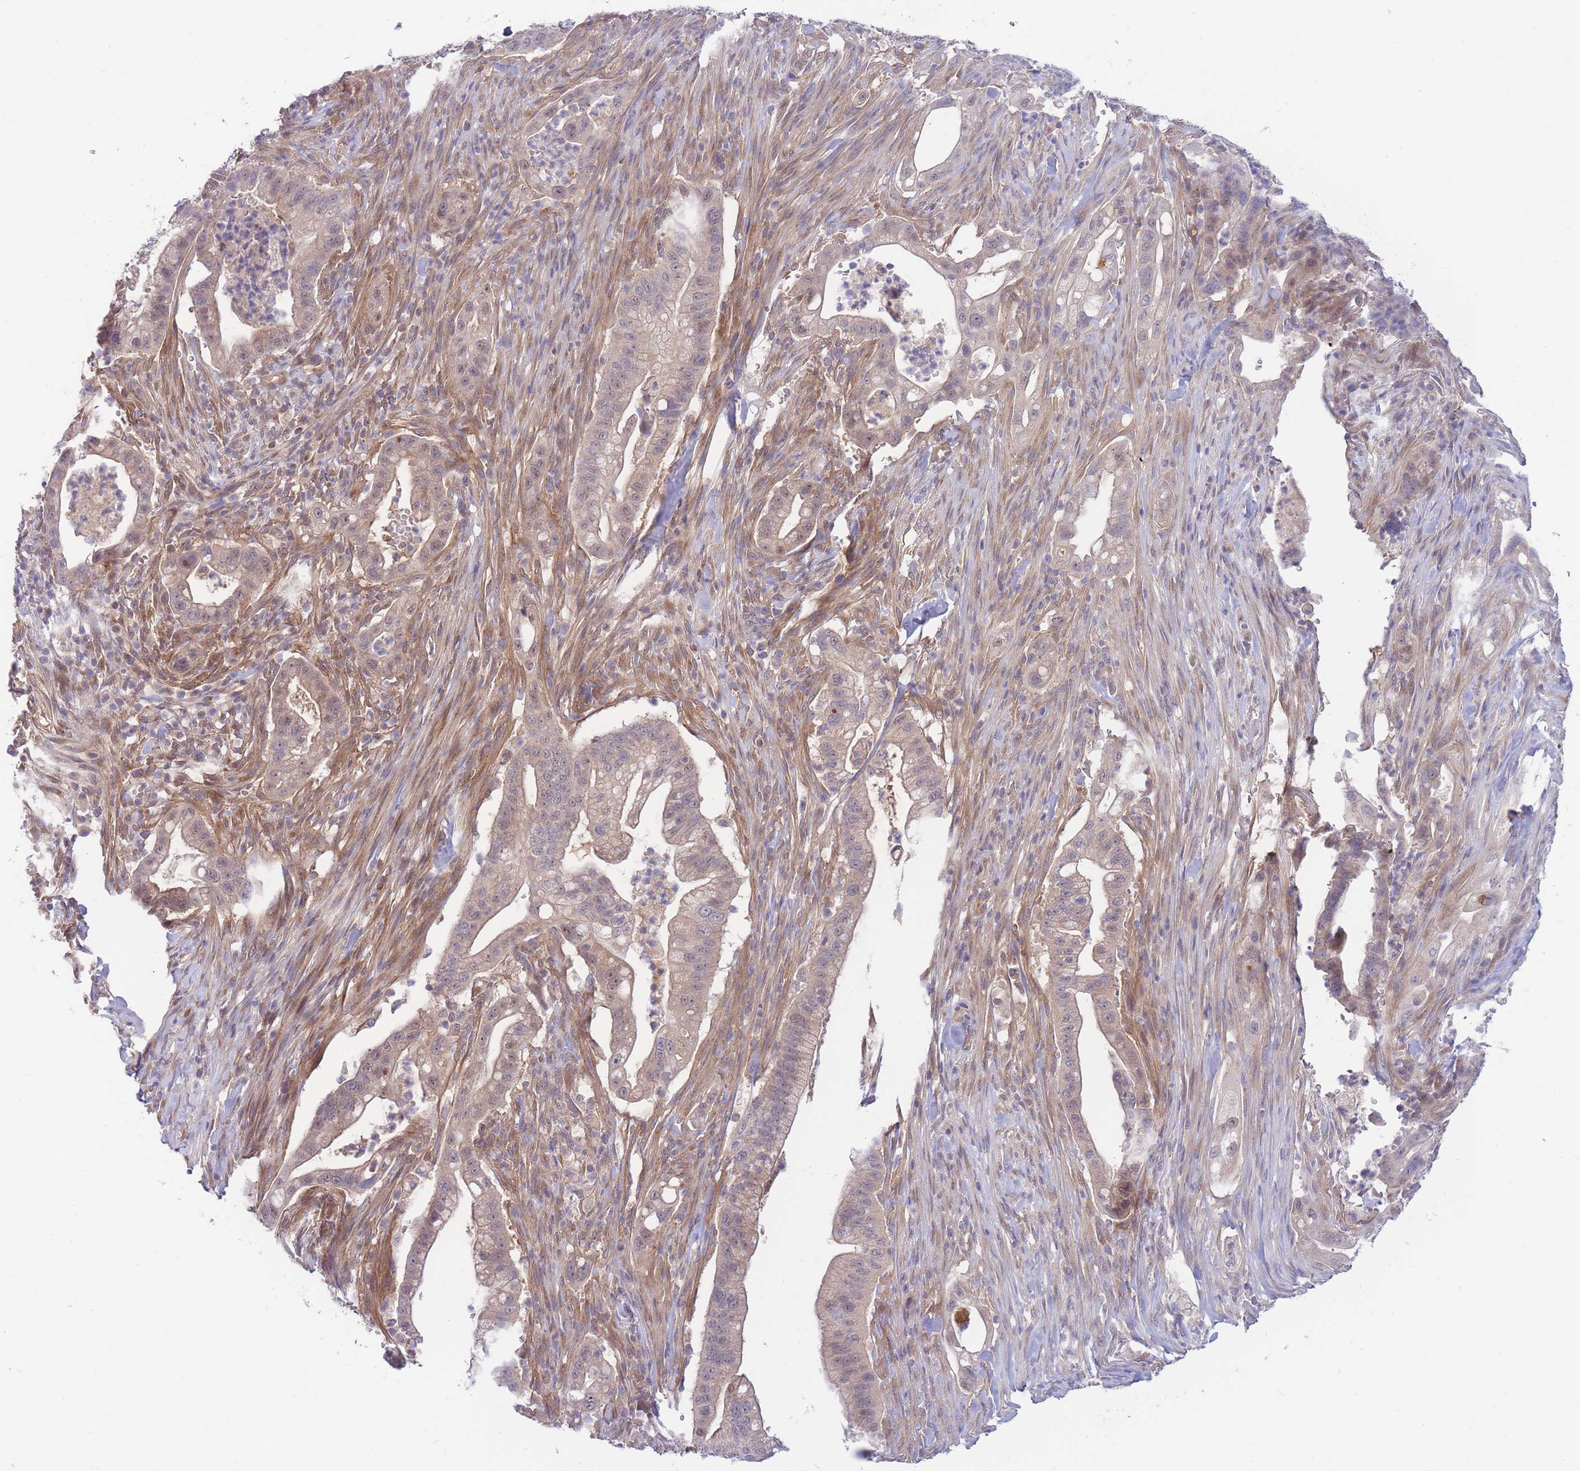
{"staining": {"intensity": "weak", "quantity": "<25%", "location": "cytoplasmic/membranous"}, "tissue": "pancreatic cancer", "cell_type": "Tumor cells", "image_type": "cancer", "snomed": [{"axis": "morphology", "description": "Adenocarcinoma, NOS"}, {"axis": "topography", "description": "Pancreas"}], "caption": "There is no significant expression in tumor cells of pancreatic adenocarcinoma.", "gene": "APOL4", "patient": {"sex": "male", "age": 44}}